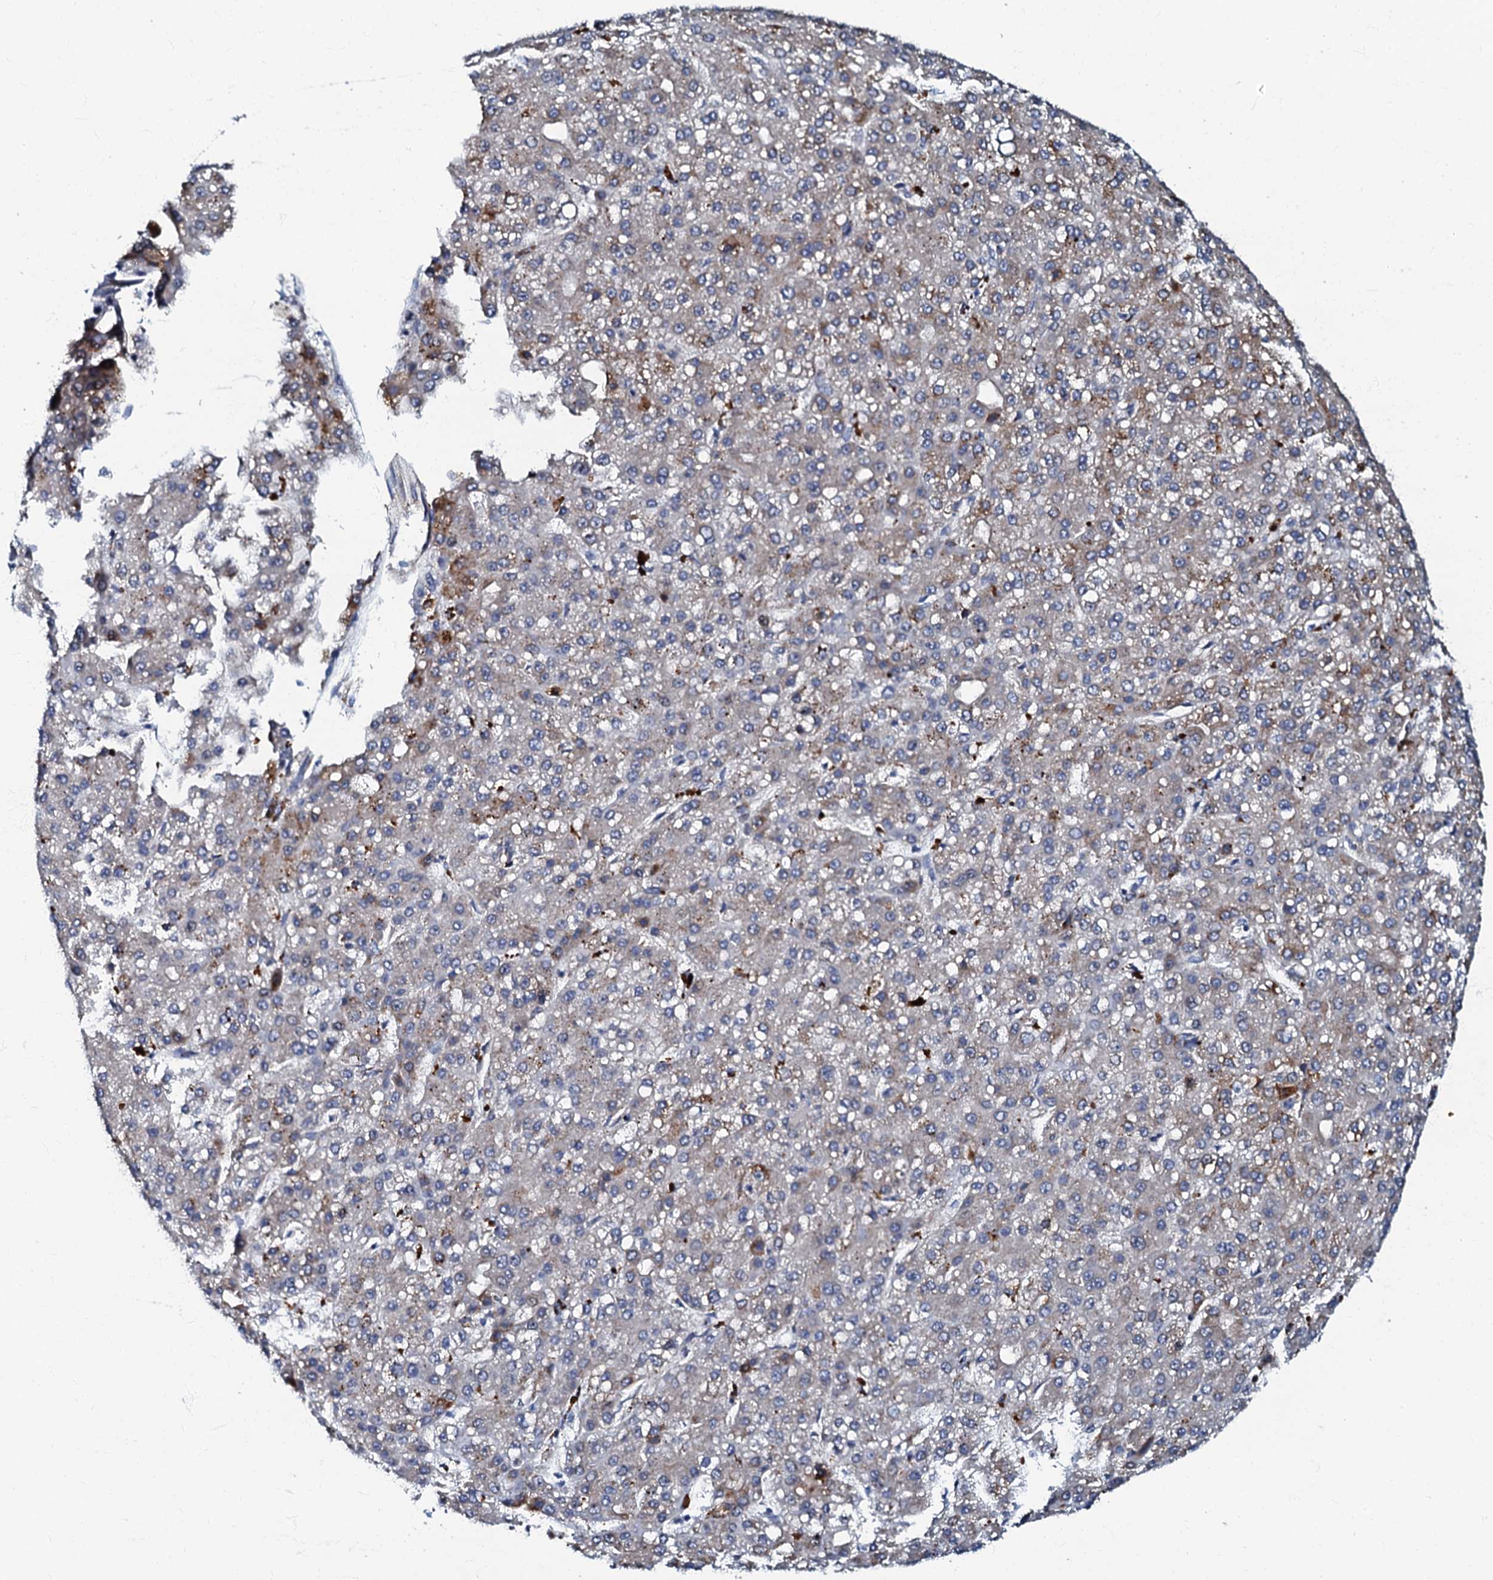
{"staining": {"intensity": "moderate", "quantity": "25%-75%", "location": "cytoplasmic/membranous"}, "tissue": "liver cancer", "cell_type": "Tumor cells", "image_type": "cancer", "snomed": [{"axis": "morphology", "description": "Carcinoma, Hepatocellular, NOS"}, {"axis": "topography", "description": "Liver"}], "caption": "Moderate cytoplasmic/membranous protein positivity is seen in approximately 25%-75% of tumor cells in liver cancer (hepatocellular carcinoma). Immunohistochemistry (ihc) stains the protein in brown and the nuclei are stained blue.", "gene": "OLAH", "patient": {"sex": "male", "age": 67}}